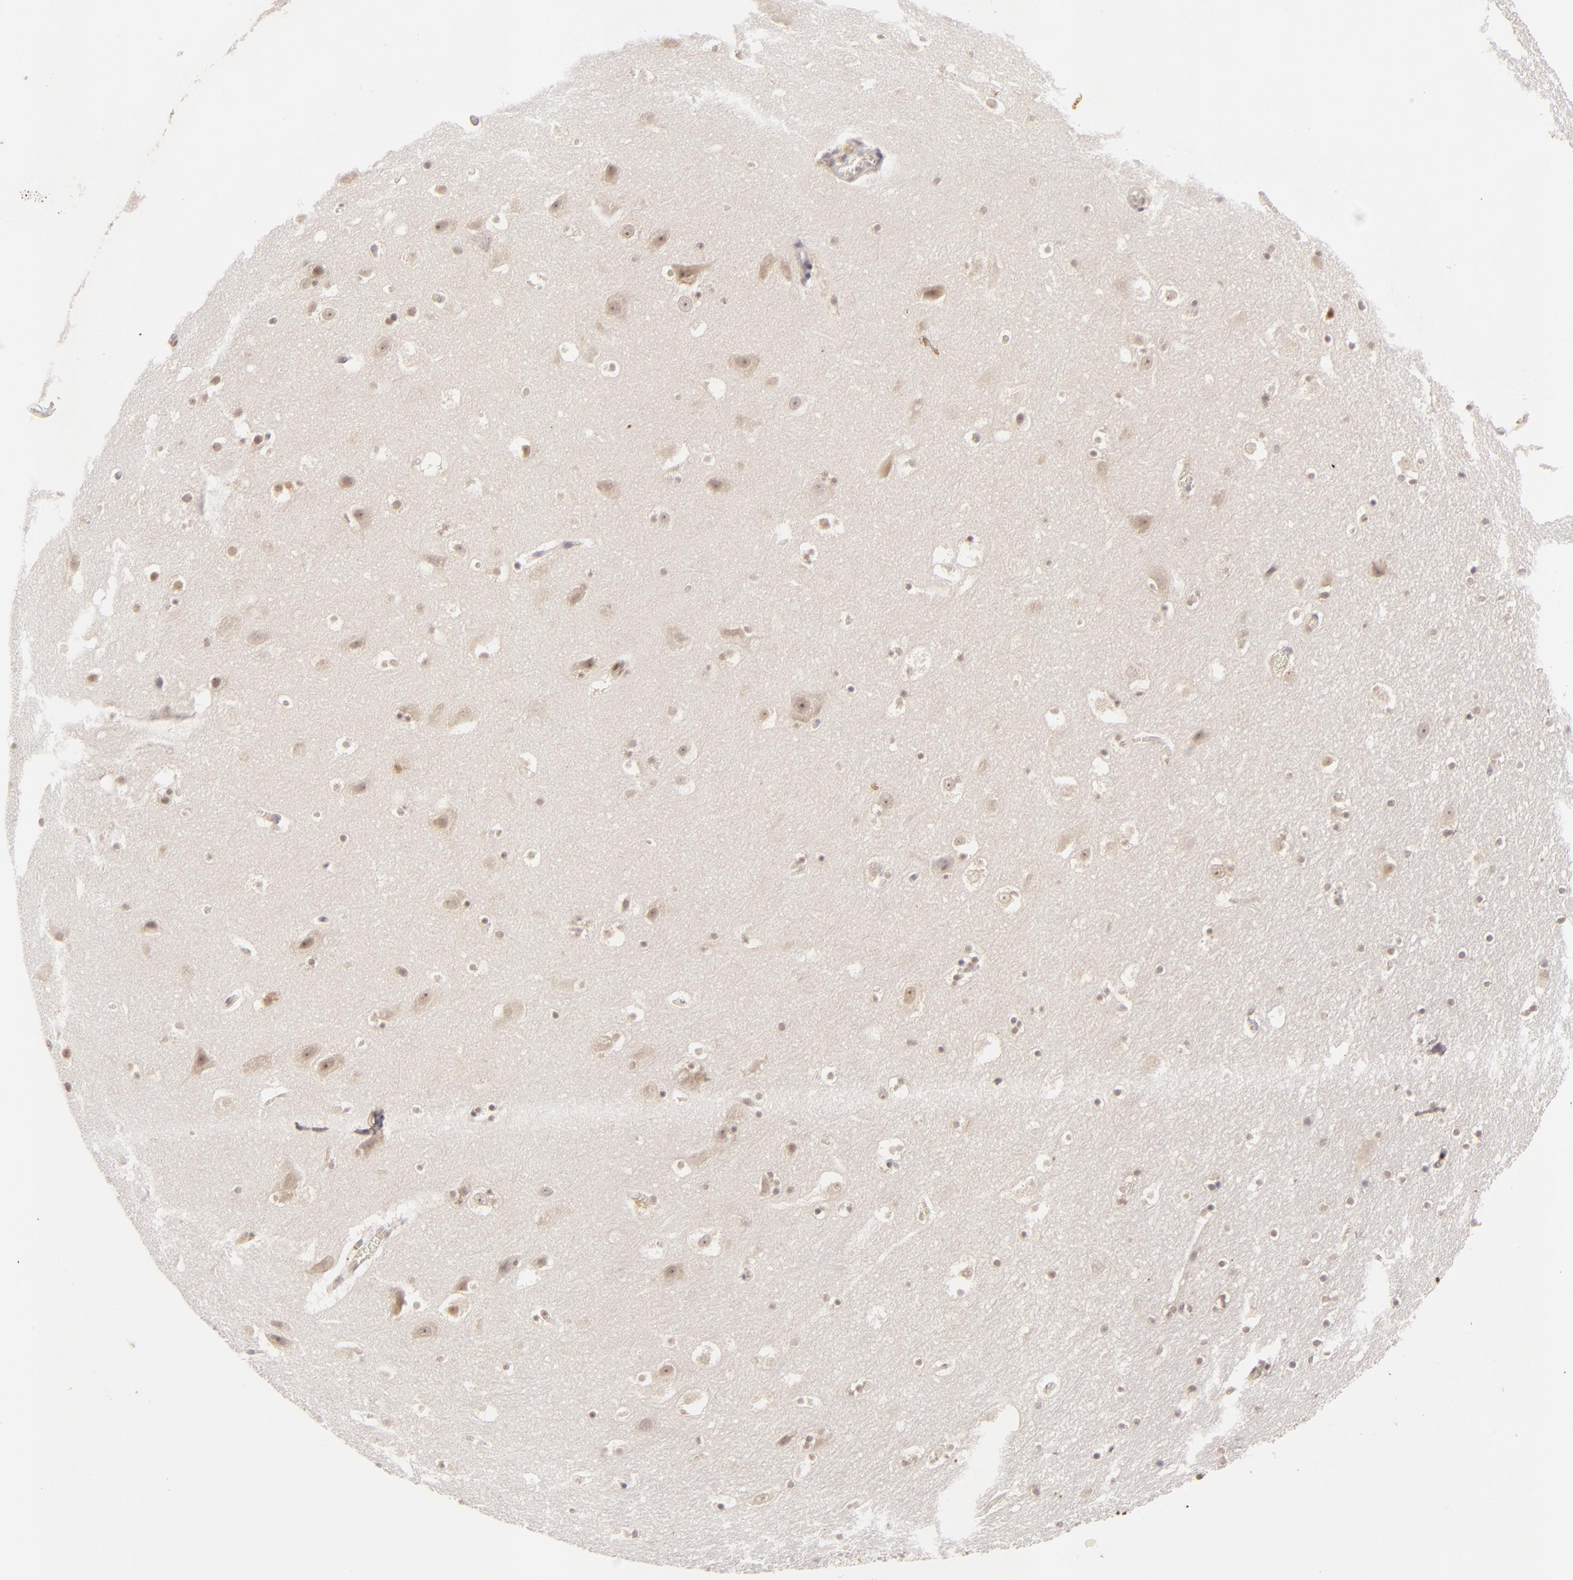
{"staining": {"intensity": "weak", "quantity": ">75%", "location": "nuclear"}, "tissue": "hippocampus", "cell_type": "Glial cells", "image_type": "normal", "snomed": [{"axis": "morphology", "description": "Normal tissue, NOS"}, {"axis": "topography", "description": "Hippocampus"}], "caption": "IHC image of normal hippocampus: hippocampus stained using immunohistochemistry demonstrates low levels of weak protein expression localized specifically in the nuclear of glial cells, appearing as a nuclear brown color.", "gene": "FEN1", "patient": {"sex": "male", "age": 45}}